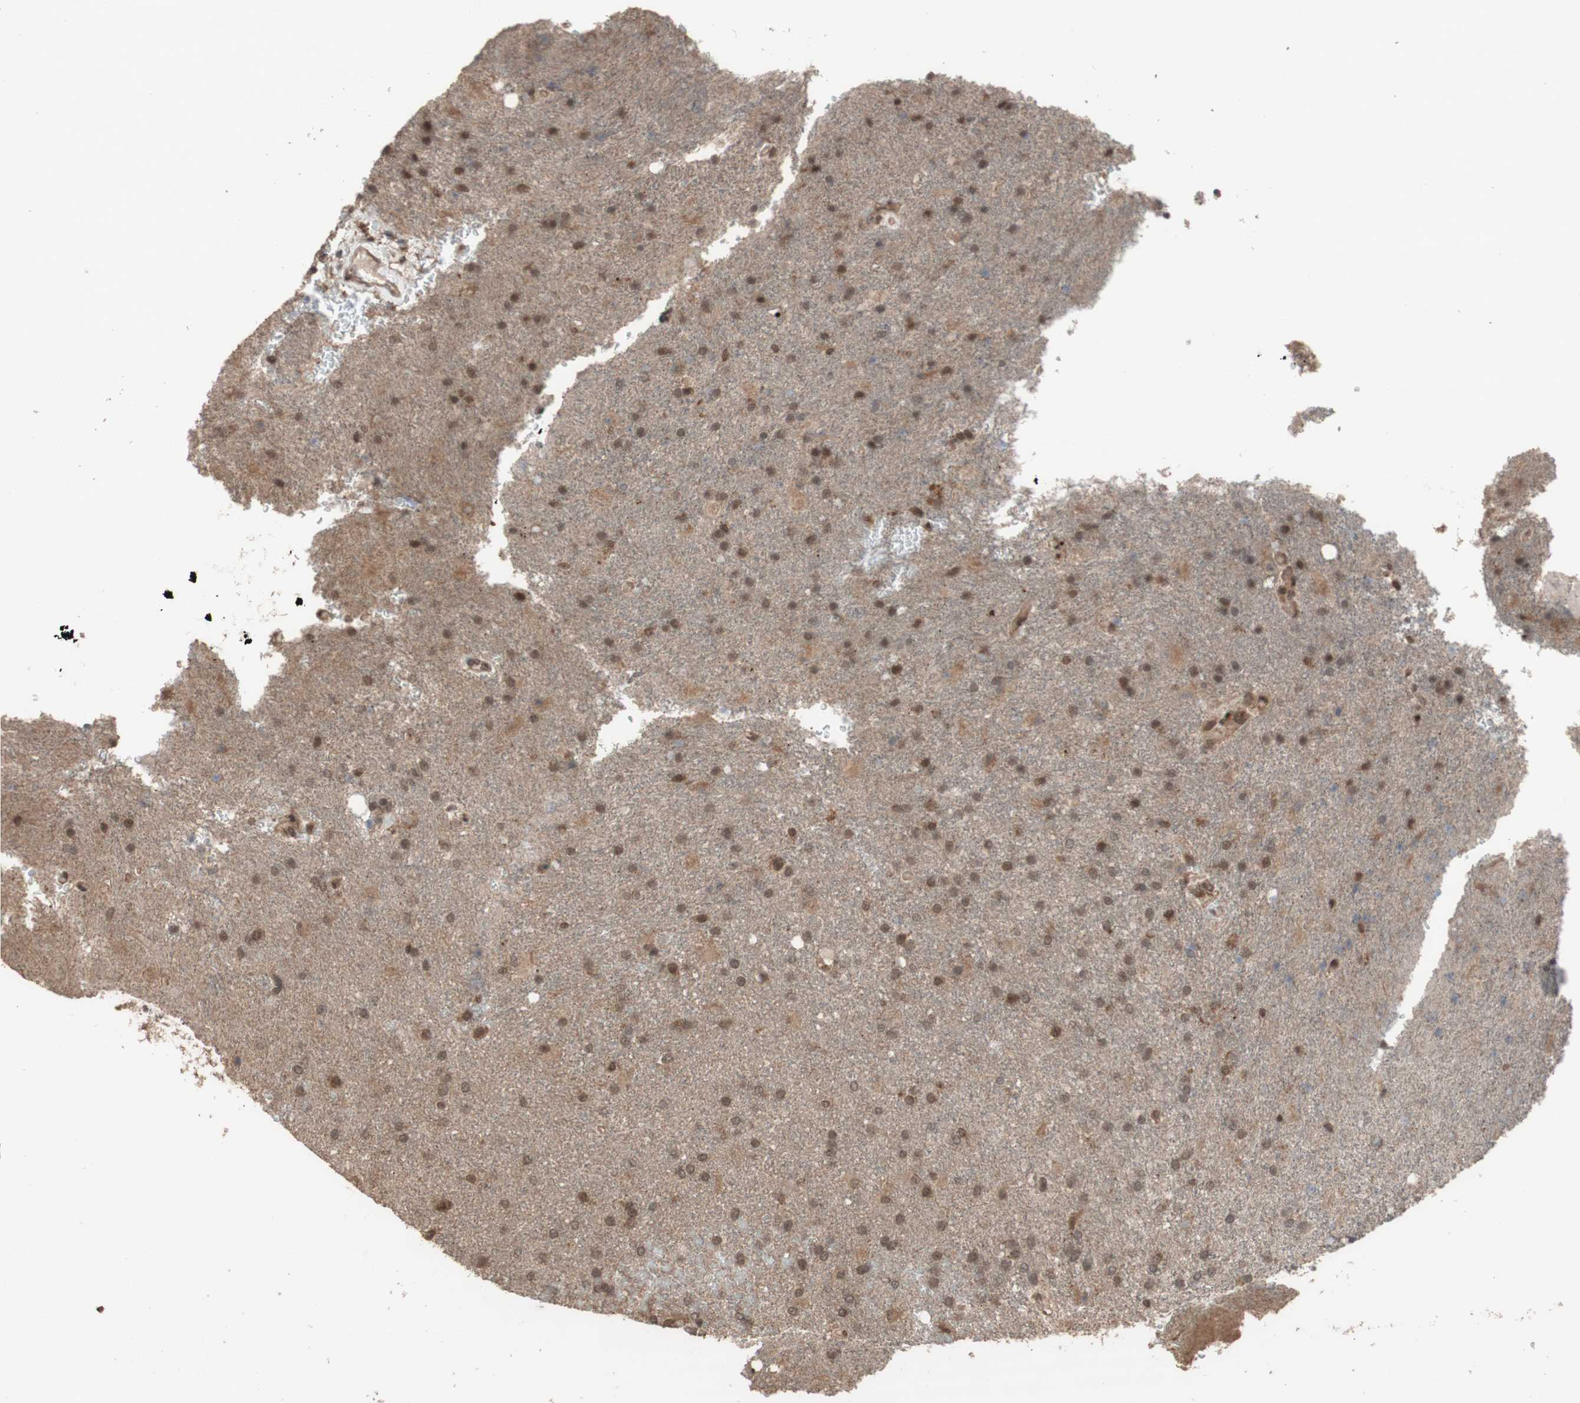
{"staining": {"intensity": "weak", "quantity": ">75%", "location": "cytoplasmic/membranous,nuclear"}, "tissue": "glioma", "cell_type": "Tumor cells", "image_type": "cancer", "snomed": [{"axis": "morphology", "description": "Glioma, malignant, High grade"}, {"axis": "topography", "description": "Brain"}], "caption": "Protein staining of glioma tissue displays weak cytoplasmic/membranous and nuclear expression in about >75% of tumor cells.", "gene": "KANSL1", "patient": {"sex": "male", "age": 71}}